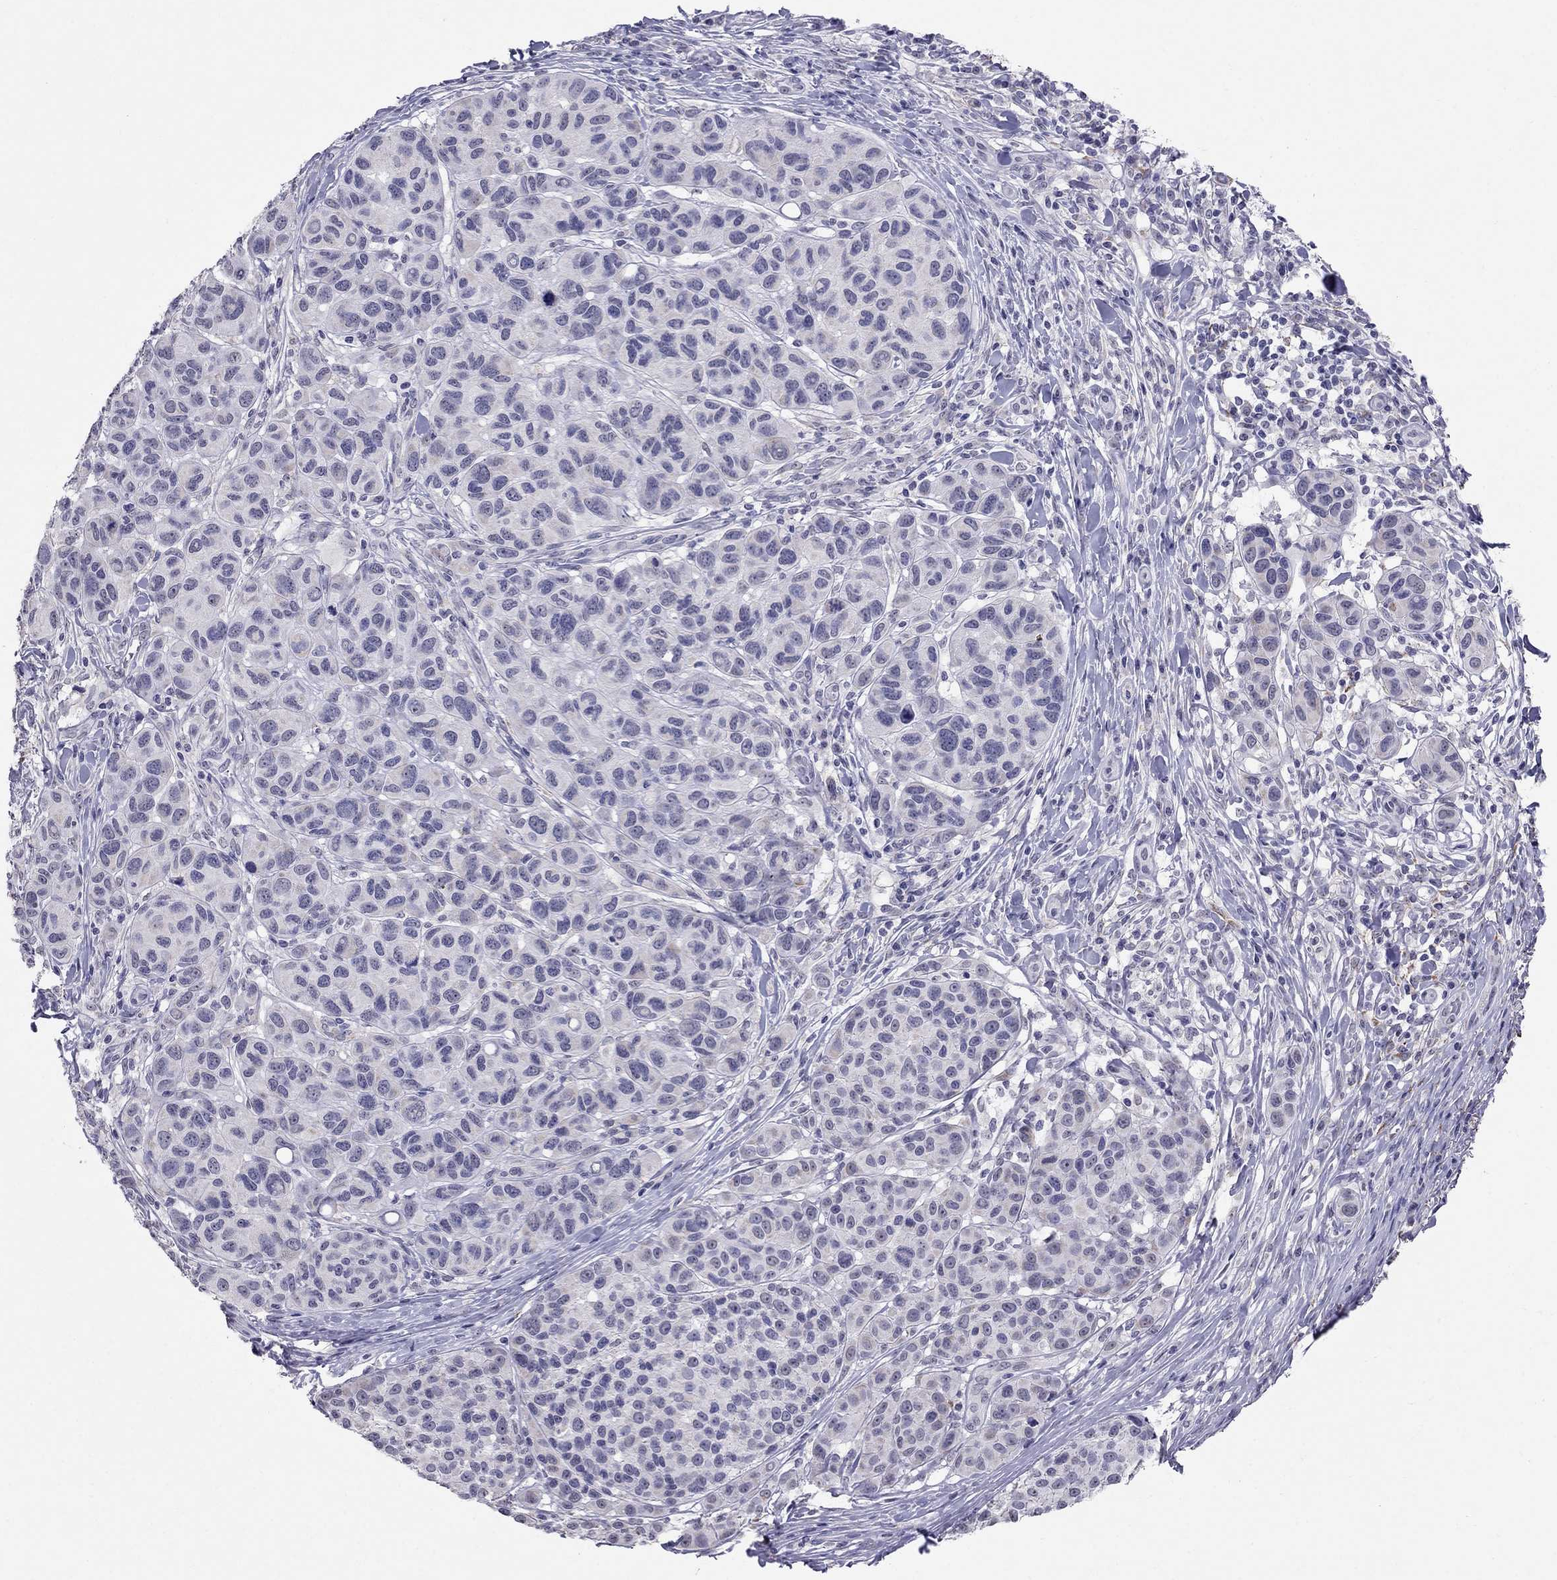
{"staining": {"intensity": "negative", "quantity": "none", "location": "none"}, "tissue": "melanoma", "cell_type": "Tumor cells", "image_type": "cancer", "snomed": [{"axis": "morphology", "description": "Malignant melanoma, NOS"}, {"axis": "topography", "description": "Skin"}], "caption": "The photomicrograph shows no staining of tumor cells in malignant melanoma.", "gene": "MYO3B", "patient": {"sex": "male", "age": 79}}